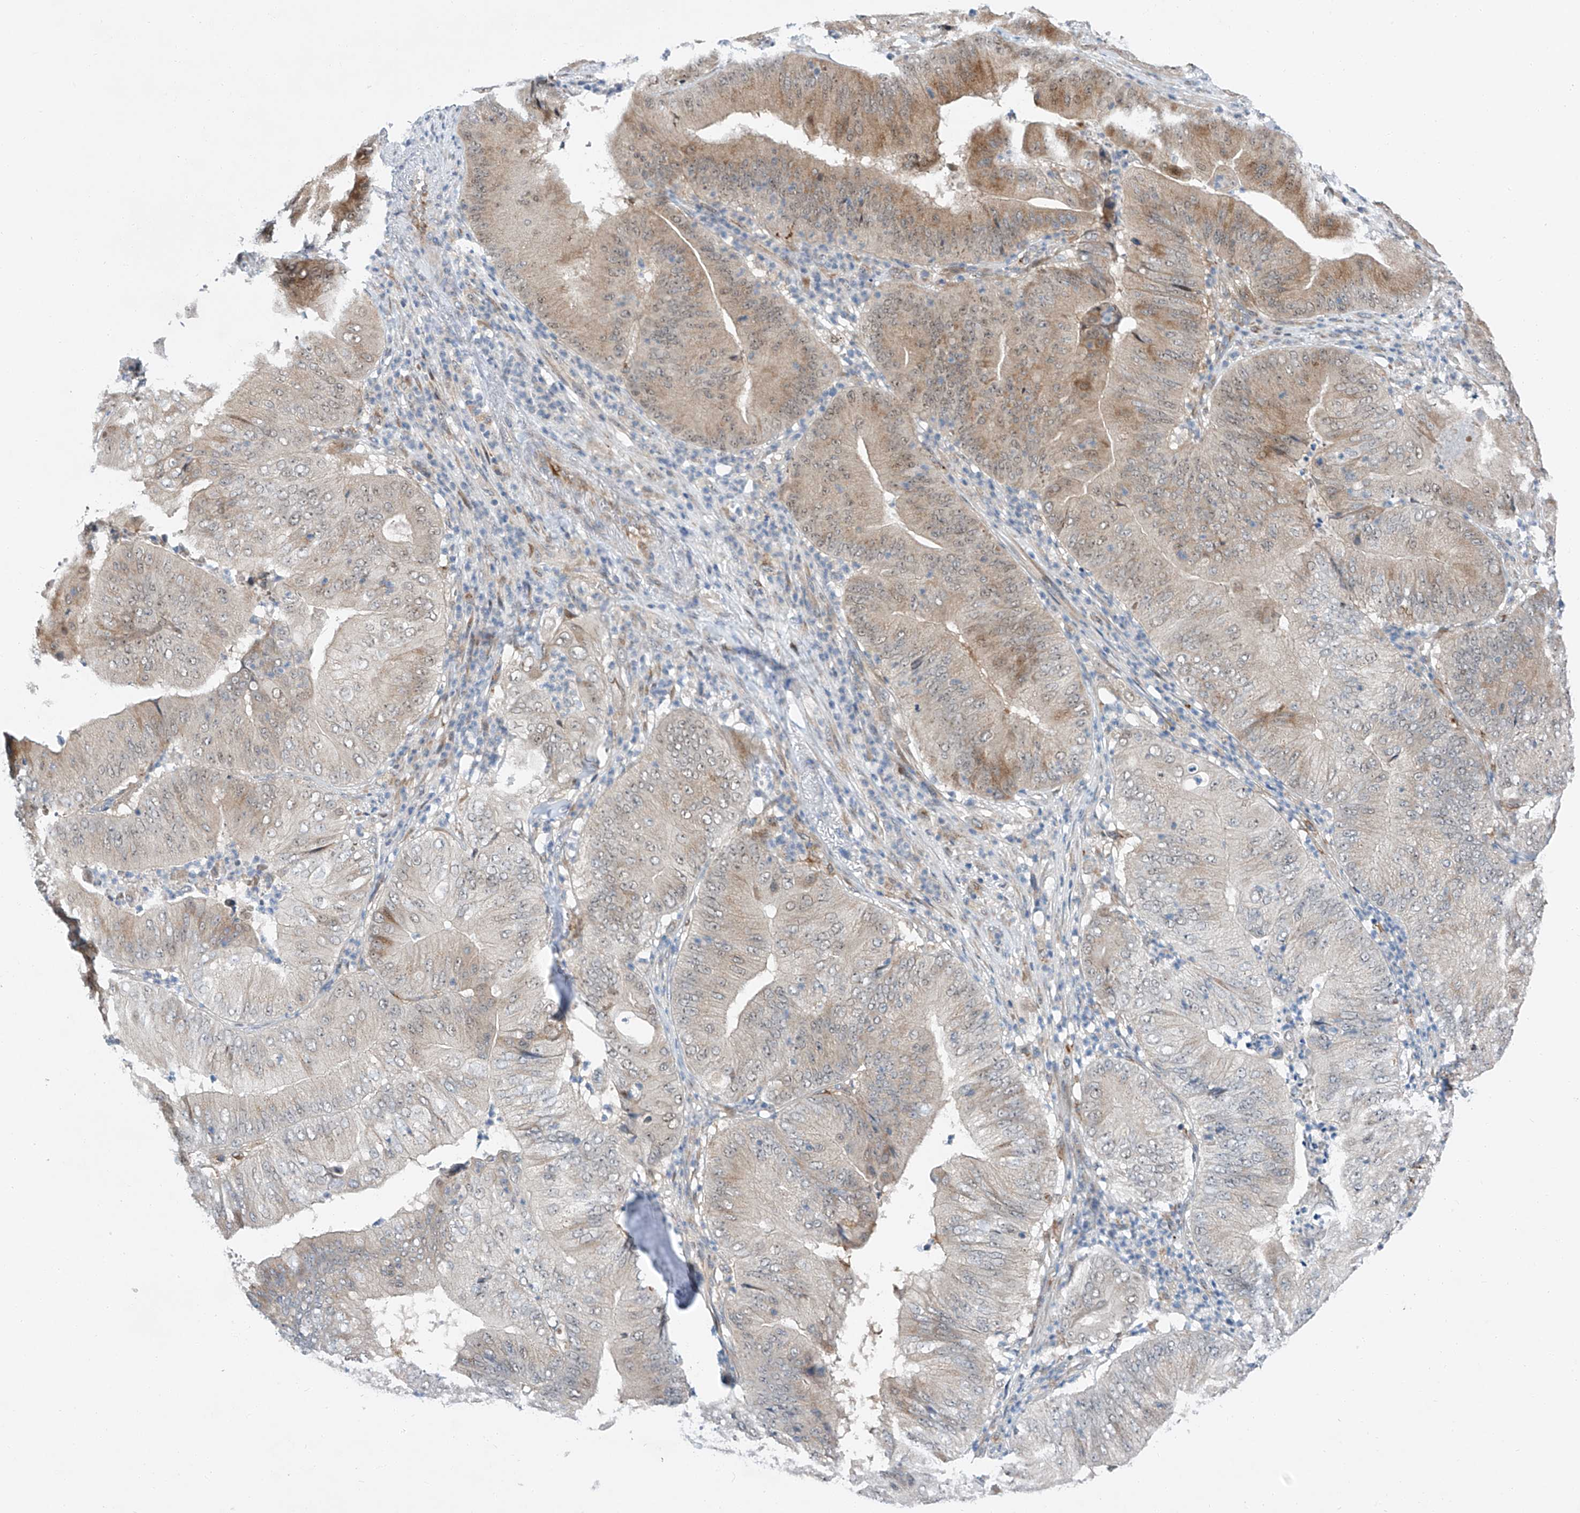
{"staining": {"intensity": "moderate", "quantity": "<25%", "location": "cytoplasmic/membranous,nuclear"}, "tissue": "pancreatic cancer", "cell_type": "Tumor cells", "image_type": "cancer", "snomed": [{"axis": "morphology", "description": "Adenocarcinoma, NOS"}, {"axis": "topography", "description": "Pancreas"}], "caption": "IHC image of human adenocarcinoma (pancreatic) stained for a protein (brown), which shows low levels of moderate cytoplasmic/membranous and nuclear staining in approximately <25% of tumor cells.", "gene": "CLDND1", "patient": {"sex": "female", "age": 77}}